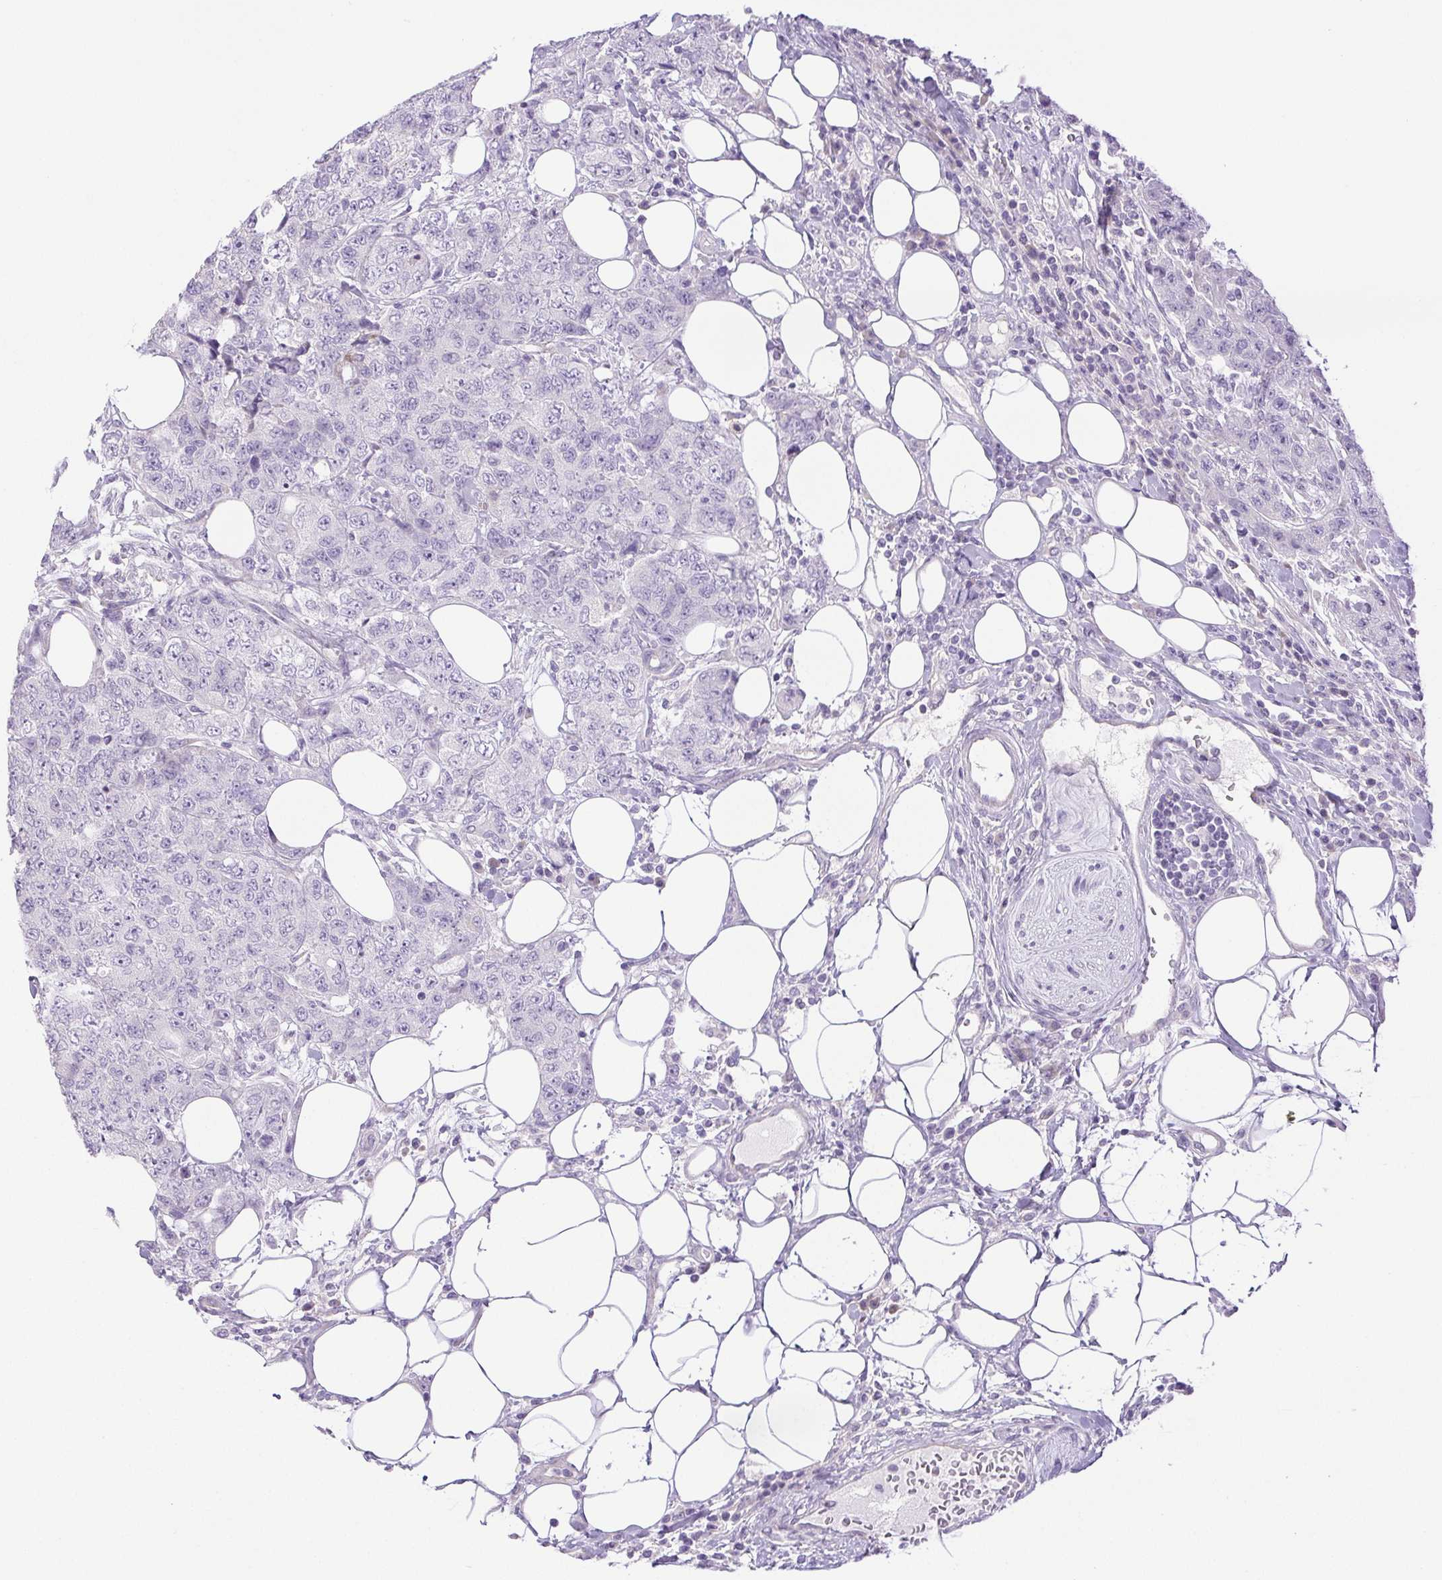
{"staining": {"intensity": "negative", "quantity": "none", "location": "none"}, "tissue": "urothelial cancer", "cell_type": "Tumor cells", "image_type": "cancer", "snomed": [{"axis": "morphology", "description": "Urothelial carcinoma, High grade"}, {"axis": "topography", "description": "Urinary bladder"}], "caption": "IHC histopathology image of neoplastic tissue: human high-grade urothelial carcinoma stained with DAB displays no significant protein staining in tumor cells.", "gene": "PAPPA2", "patient": {"sex": "female", "age": 78}}